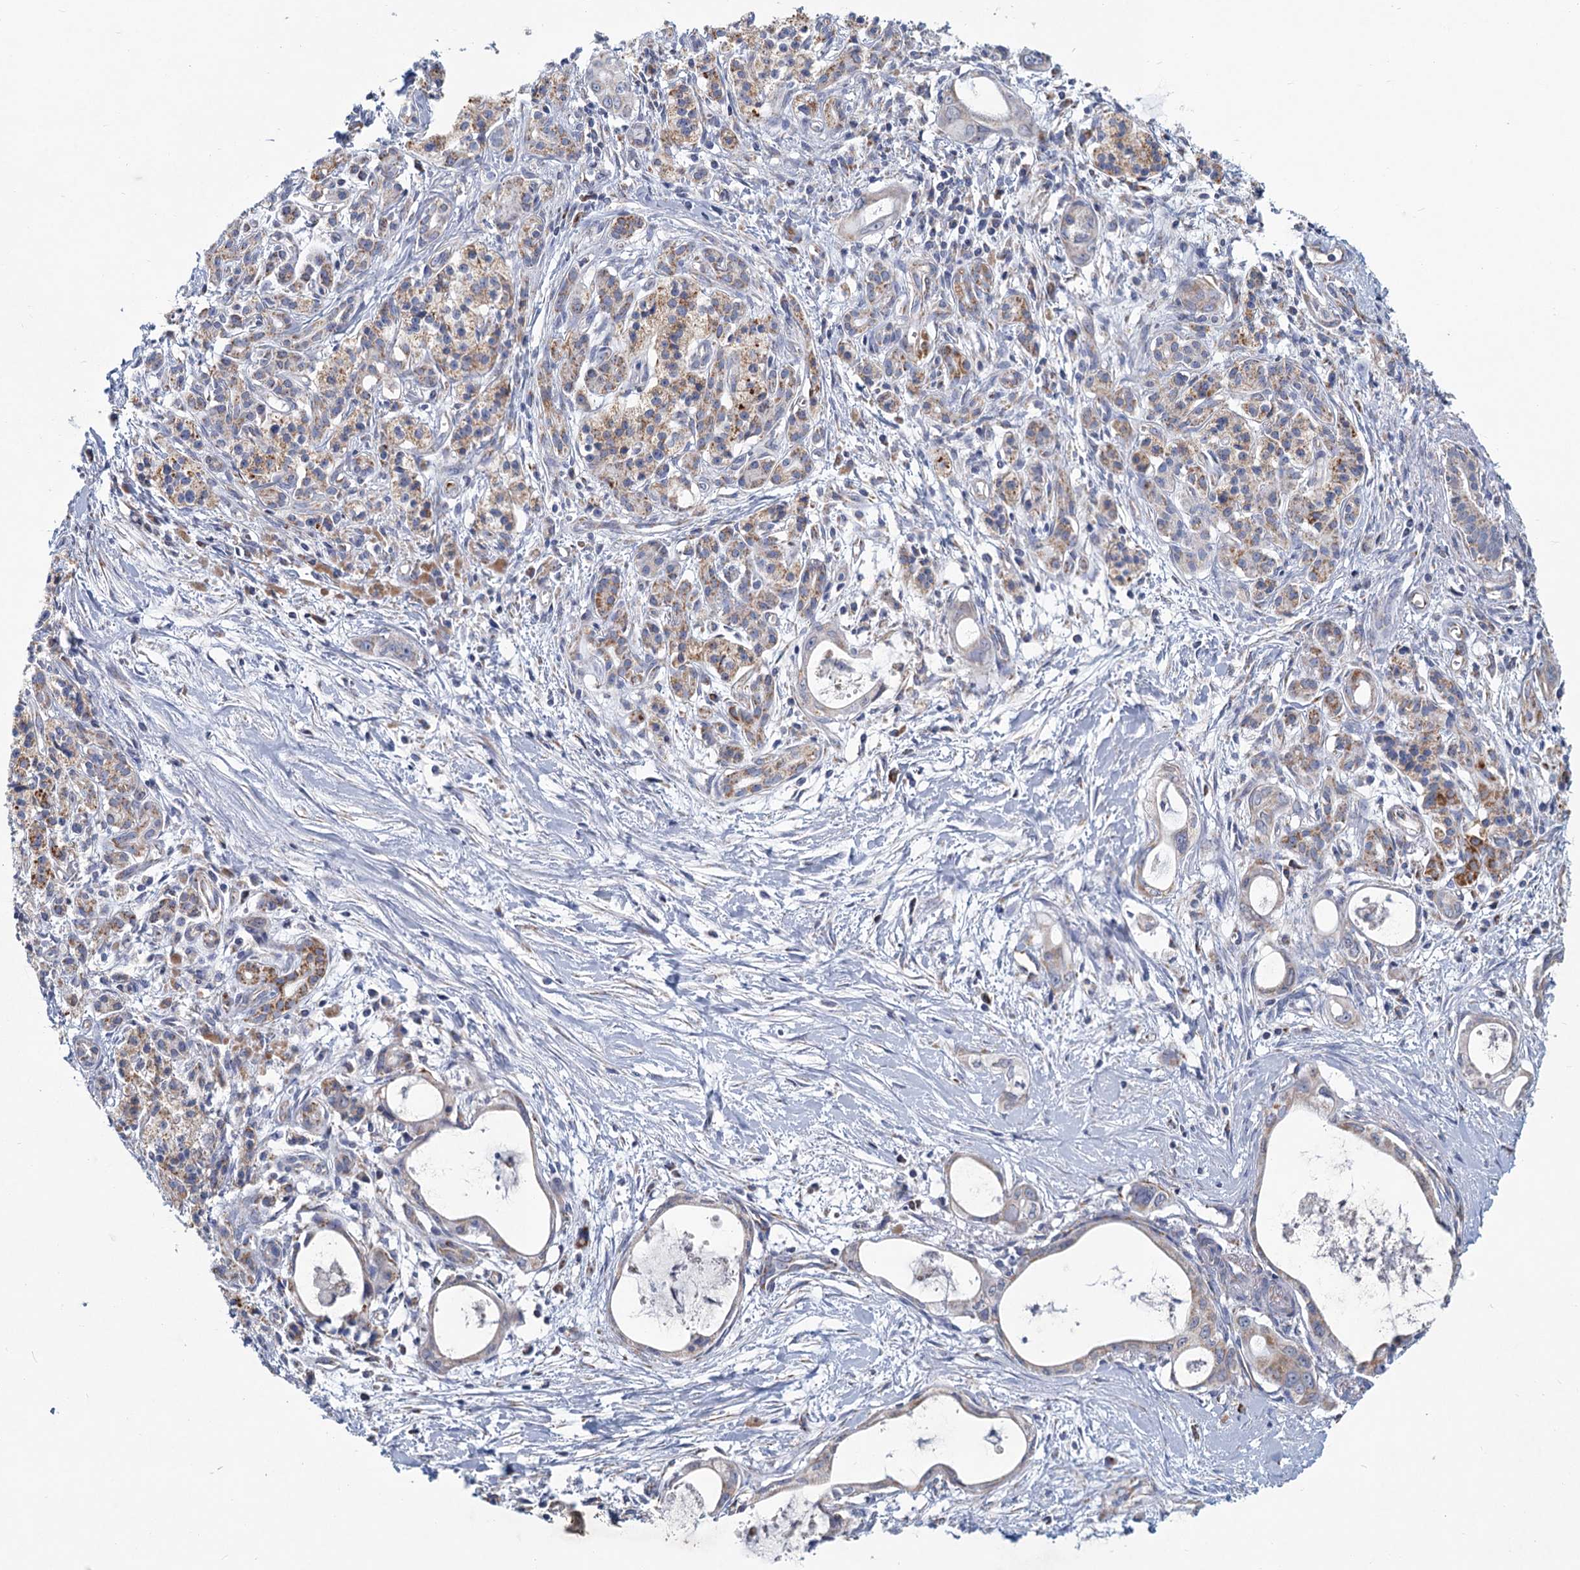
{"staining": {"intensity": "weak", "quantity": "<25%", "location": "cytoplasmic/membranous"}, "tissue": "pancreatic cancer", "cell_type": "Tumor cells", "image_type": "cancer", "snomed": [{"axis": "morphology", "description": "Adenocarcinoma, NOS"}, {"axis": "topography", "description": "Pancreas"}], "caption": "The immunohistochemistry (IHC) image has no significant staining in tumor cells of pancreatic adenocarcinoma tissue. Nuclei are stained in blue.", "gene": "NDUFC2", "patient": {"sex": "male", "age": 72}}